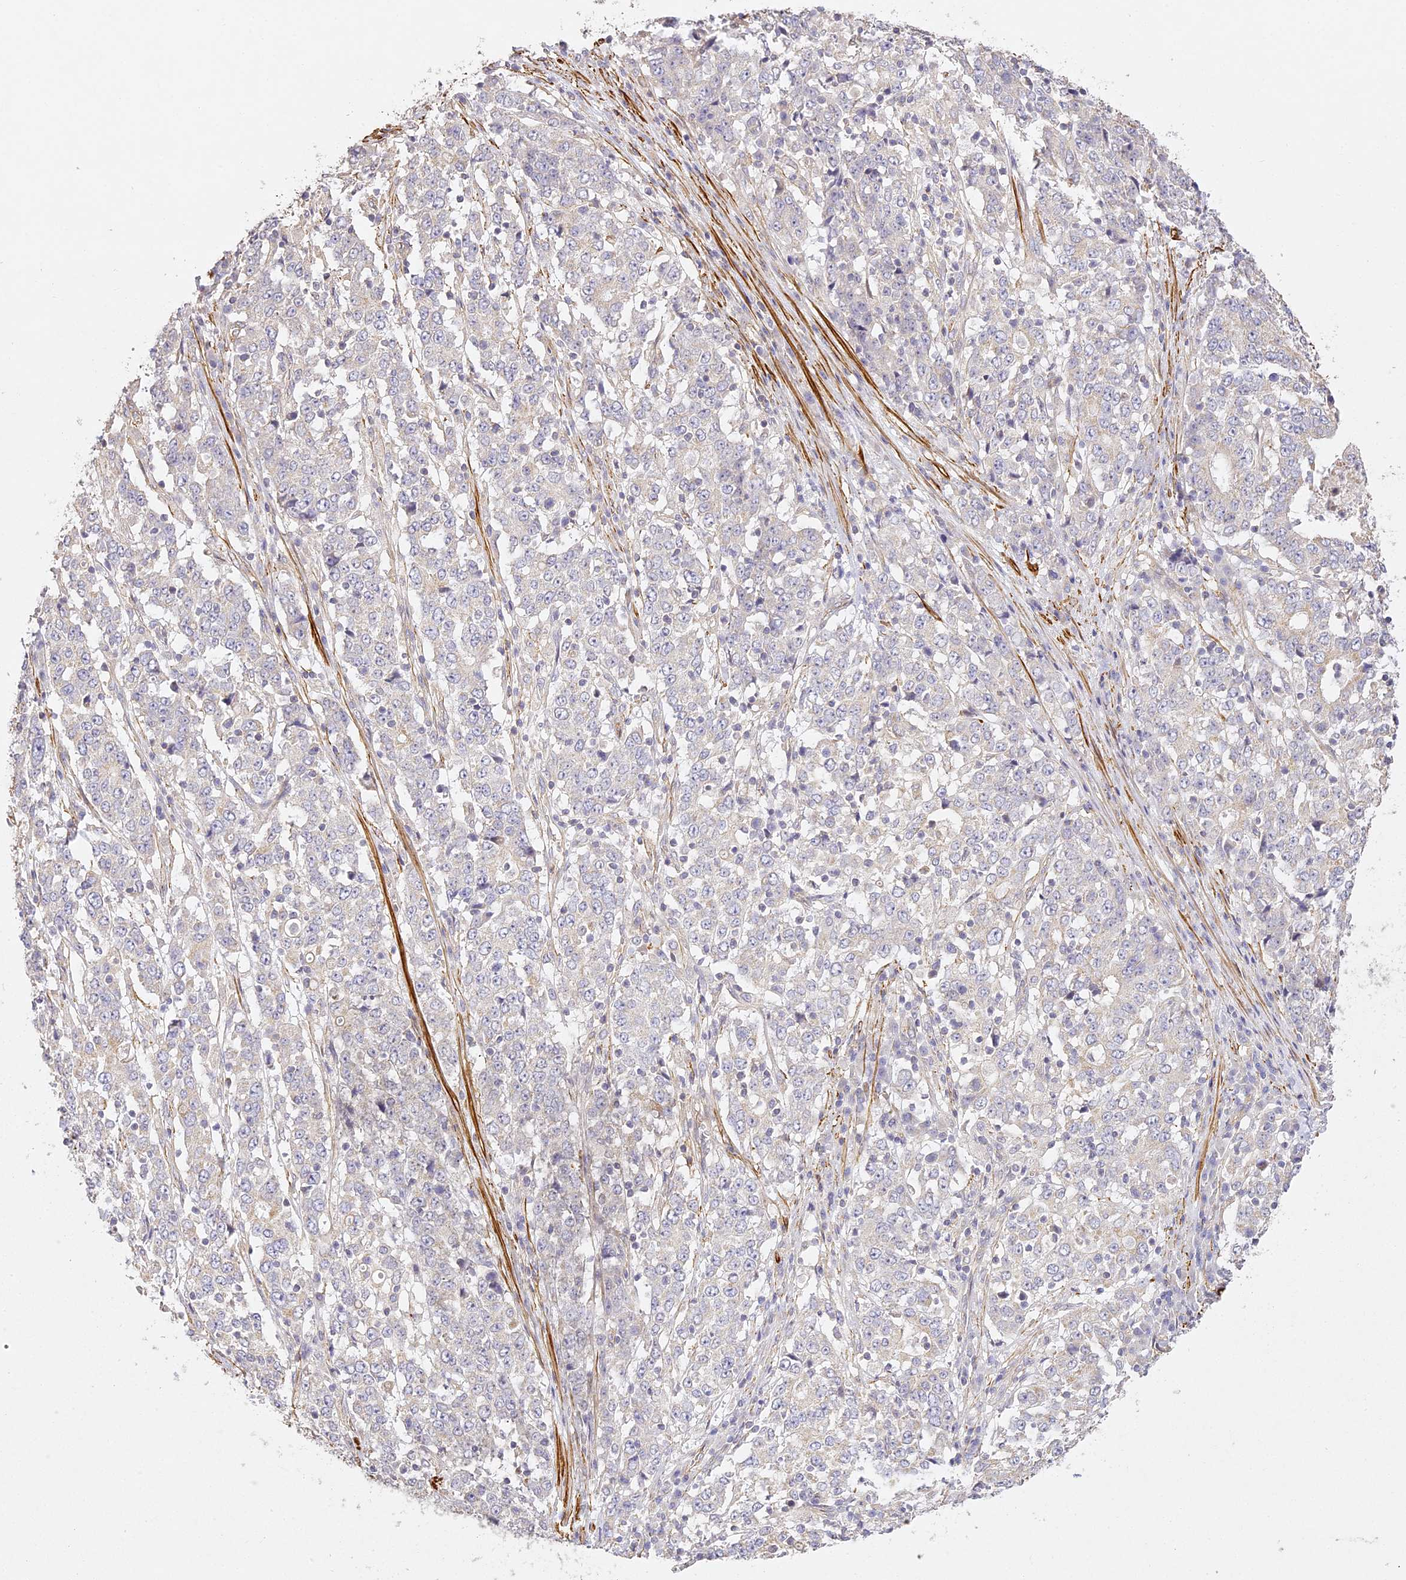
{"staining": {"intensity": "negative", "quantity": "none", "location": "none"}, "tissue": "stomach cancer", "cell_type": "Tumor cells", "image_type": "cancer", "snomed": [{"axis": "morphology", "description": "Adenocarcinoma, NOS"}, {"axis": "topography", "description": "Stomach"}], "caption": "Immunohistochemistry (IHC) of human stomach adenocarcinoma displays no positivity in tumor cells.", "gene": "MED28", "patient": {"sex": "male", "age": 59}}